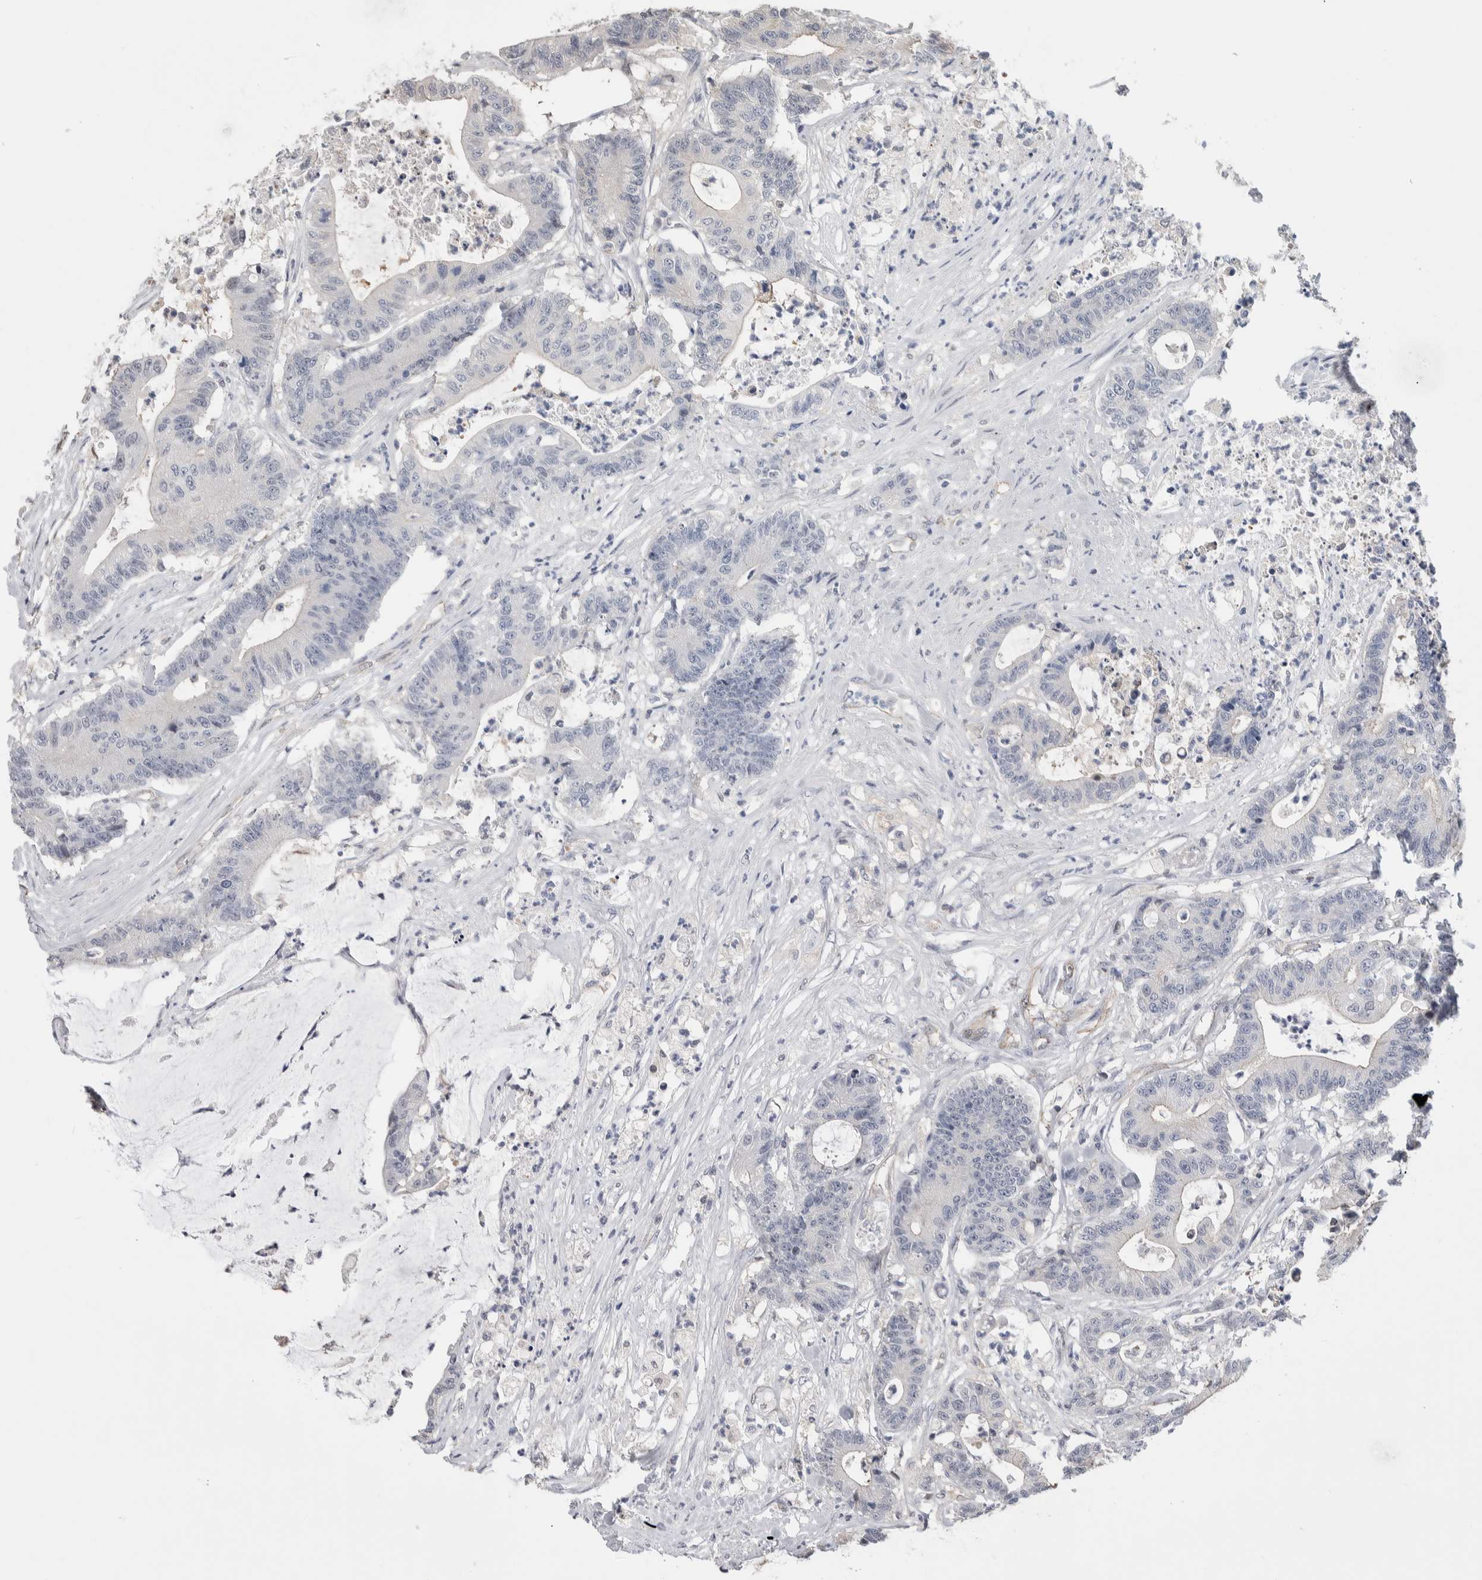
{"staining": {"intensity": "negative", "quantity": "none", "location": "none"}, "tissue": "colorectal cancer", "cell_type": "Tumor cells", "image_type": "cancer", "snomed": [{"axis": "morphology", "description": "Adenocarcinoma, NOS"}, {"axis": "topography", "description": "Colon"}], "caption": "Colorectal cancer (adenocarcinoma) stained for a protein using immunohistochemistry demonstrates no staining tumor cells.", "gene": "ZBTB49", "patient": {"sex": "female", "age": 84}}